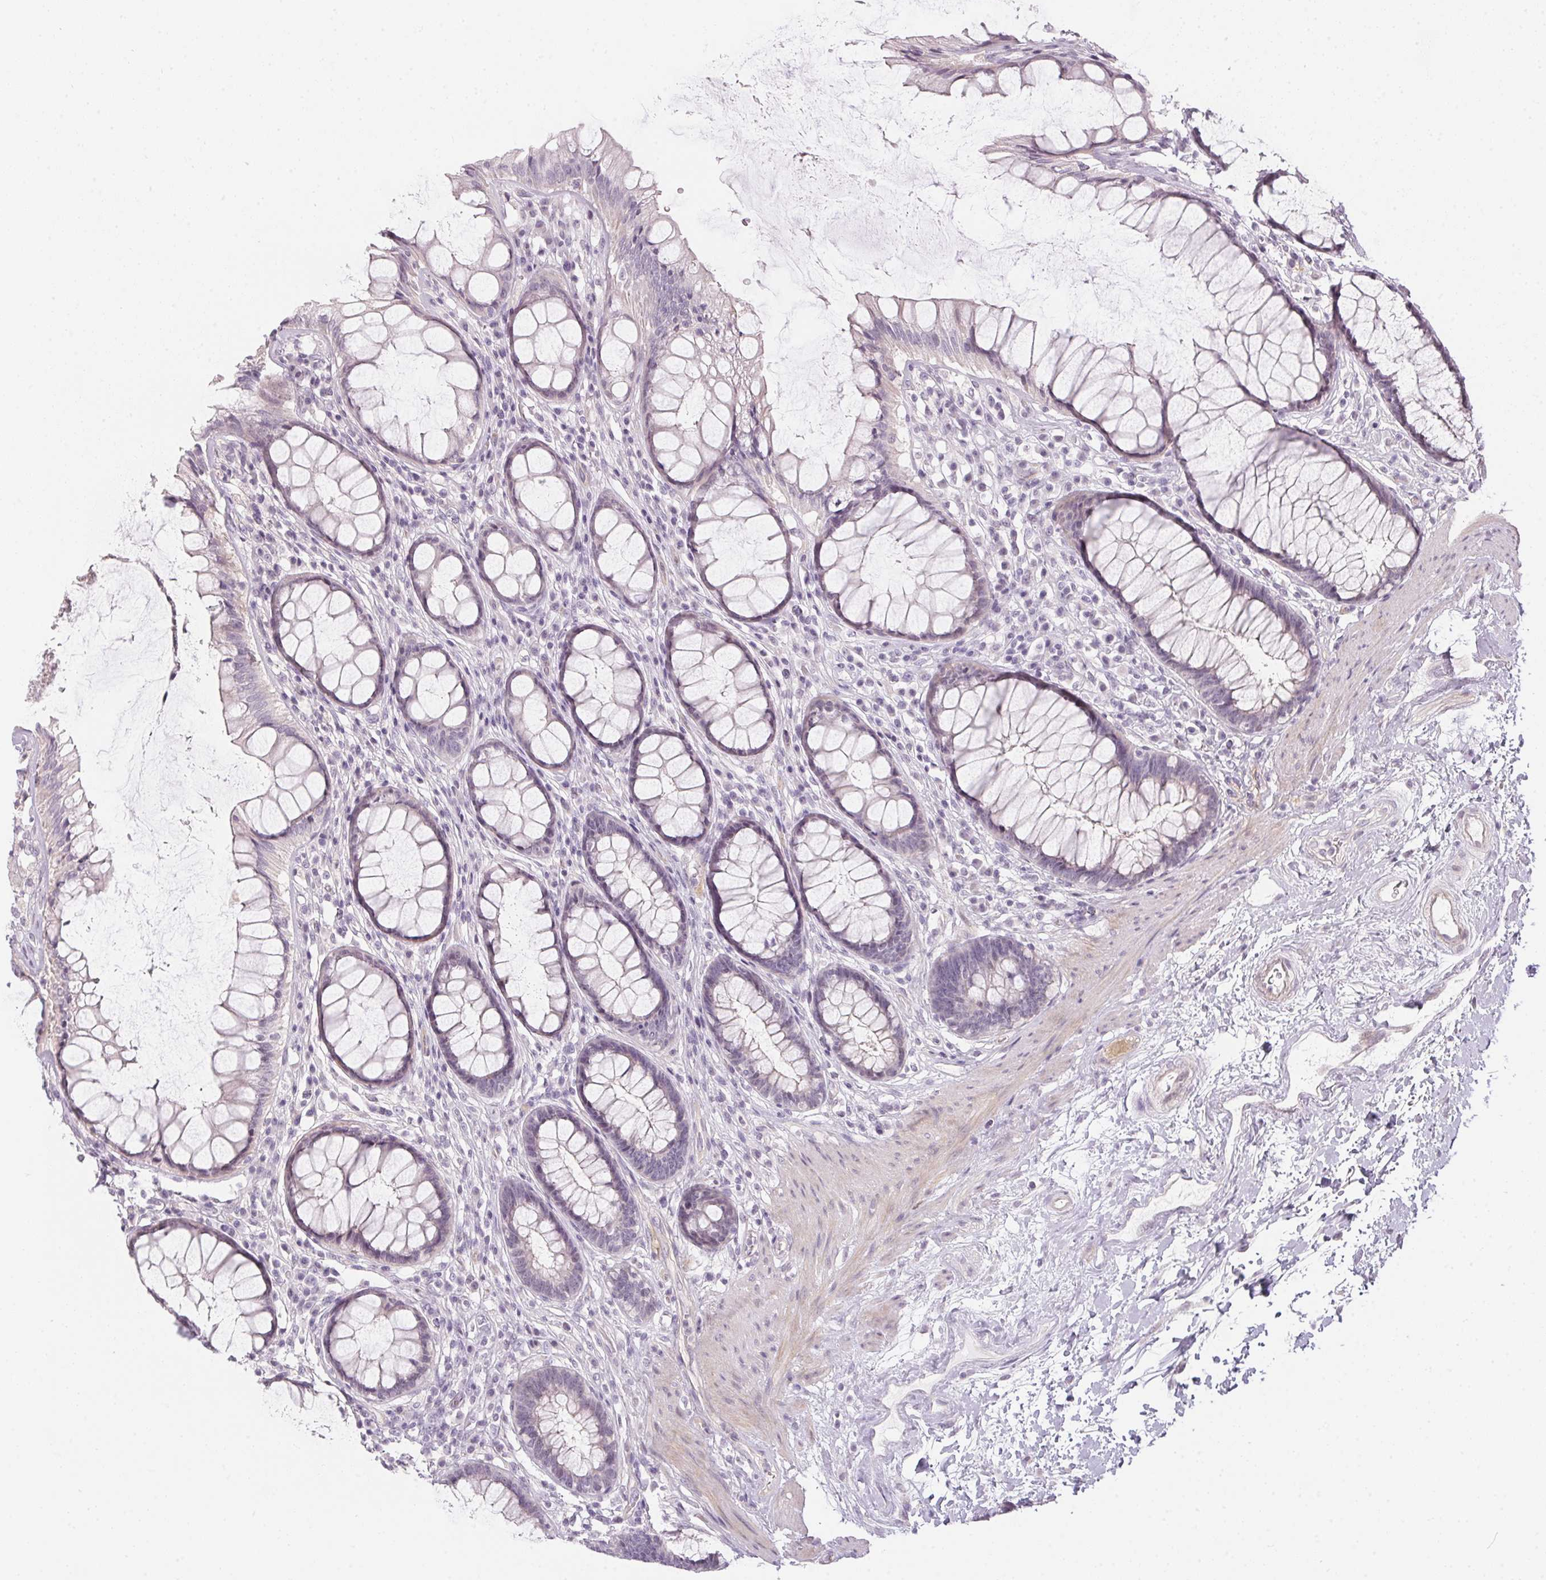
{"staining": {"intensity": "weak", "quantity": "<25%", "location": "cytoplasmic/membranous"}, "tissue": "rectum", "cell_type": "Glandular cells", "image_type": "normal", "snomed": [{"axis": "morphology", "description": "Normal tissue, NOS"}, {"axis": "topography", "description": "Rectum"}], "caption": "Glandular cells show no significant protein staining in normal rectum. (DAB (3,3'-diaminobenzidine) immunohistochemistry with hematoxylin counter stain).", "gene": "GDAP1L1", "patient": {"sex": "male", "age": 72}}